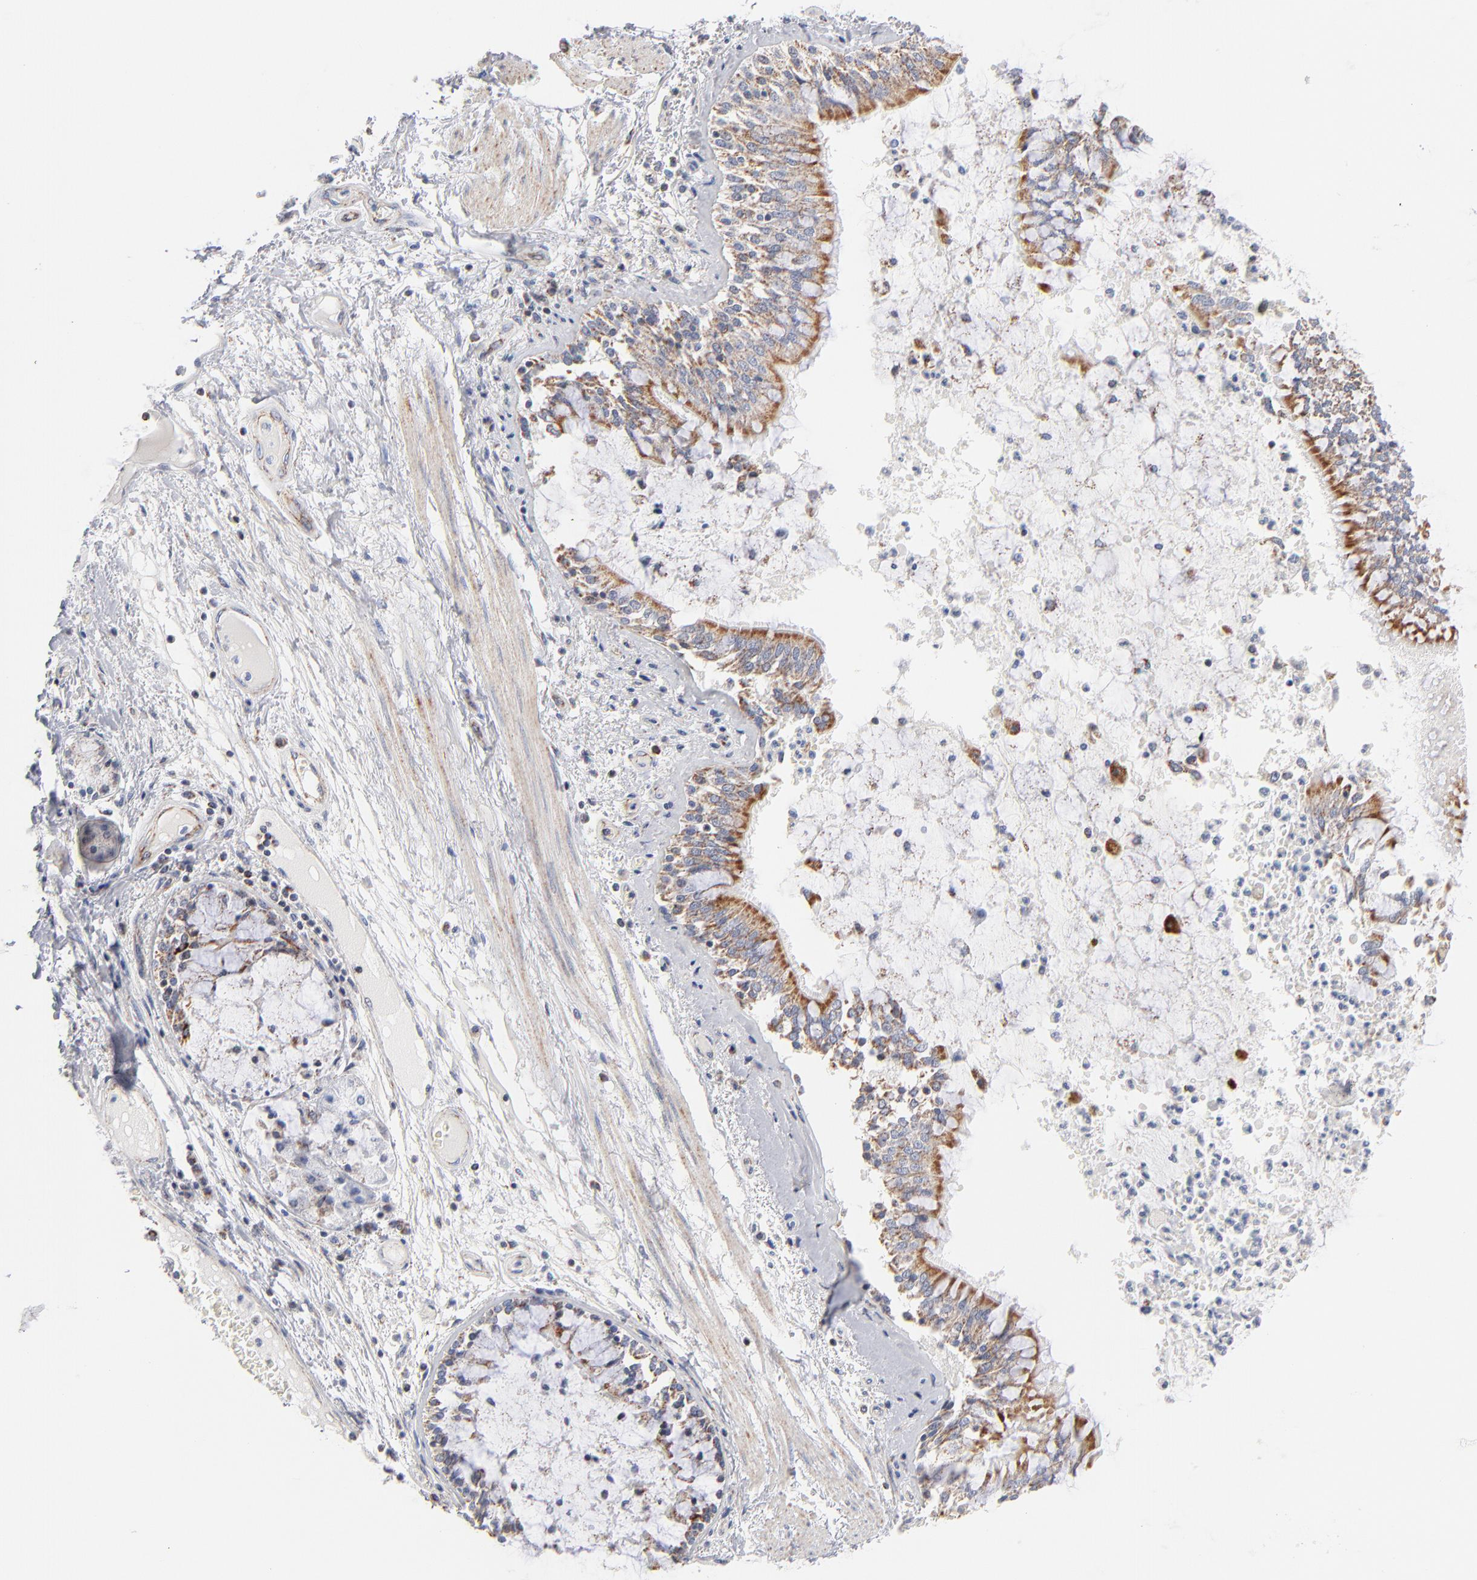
{"staining": {"intensity": "moderate", "quantity": ">75%", "location": "cytoplasmic/membranous"}, "tissue": "bronchus", "cell_type": "Respiratory epithelial cells", "image_type": "normal", "snomed": [{"axis": "morphology", "description": "Normal tissue, NOS"}, {"axis": "topography", "description": "Cartilage tissue"}, {"axis": "topography", "description": "Bronchus"}, {"axis": "topography", "description": "Lung"}], "caption": "Immunohistochemical staining of unremarkable human bronchus displays medium levels of moderate cytoplasmic/membranous expression in approximately >75% of respiratory epithelial cells. The staining is performed using DAB brown chromogen to label protein expression. The nuclei are counter-stained blue using hematoxylin.", "gene": "MRPL58", "patient": {"sex": "female", "age": 49}}